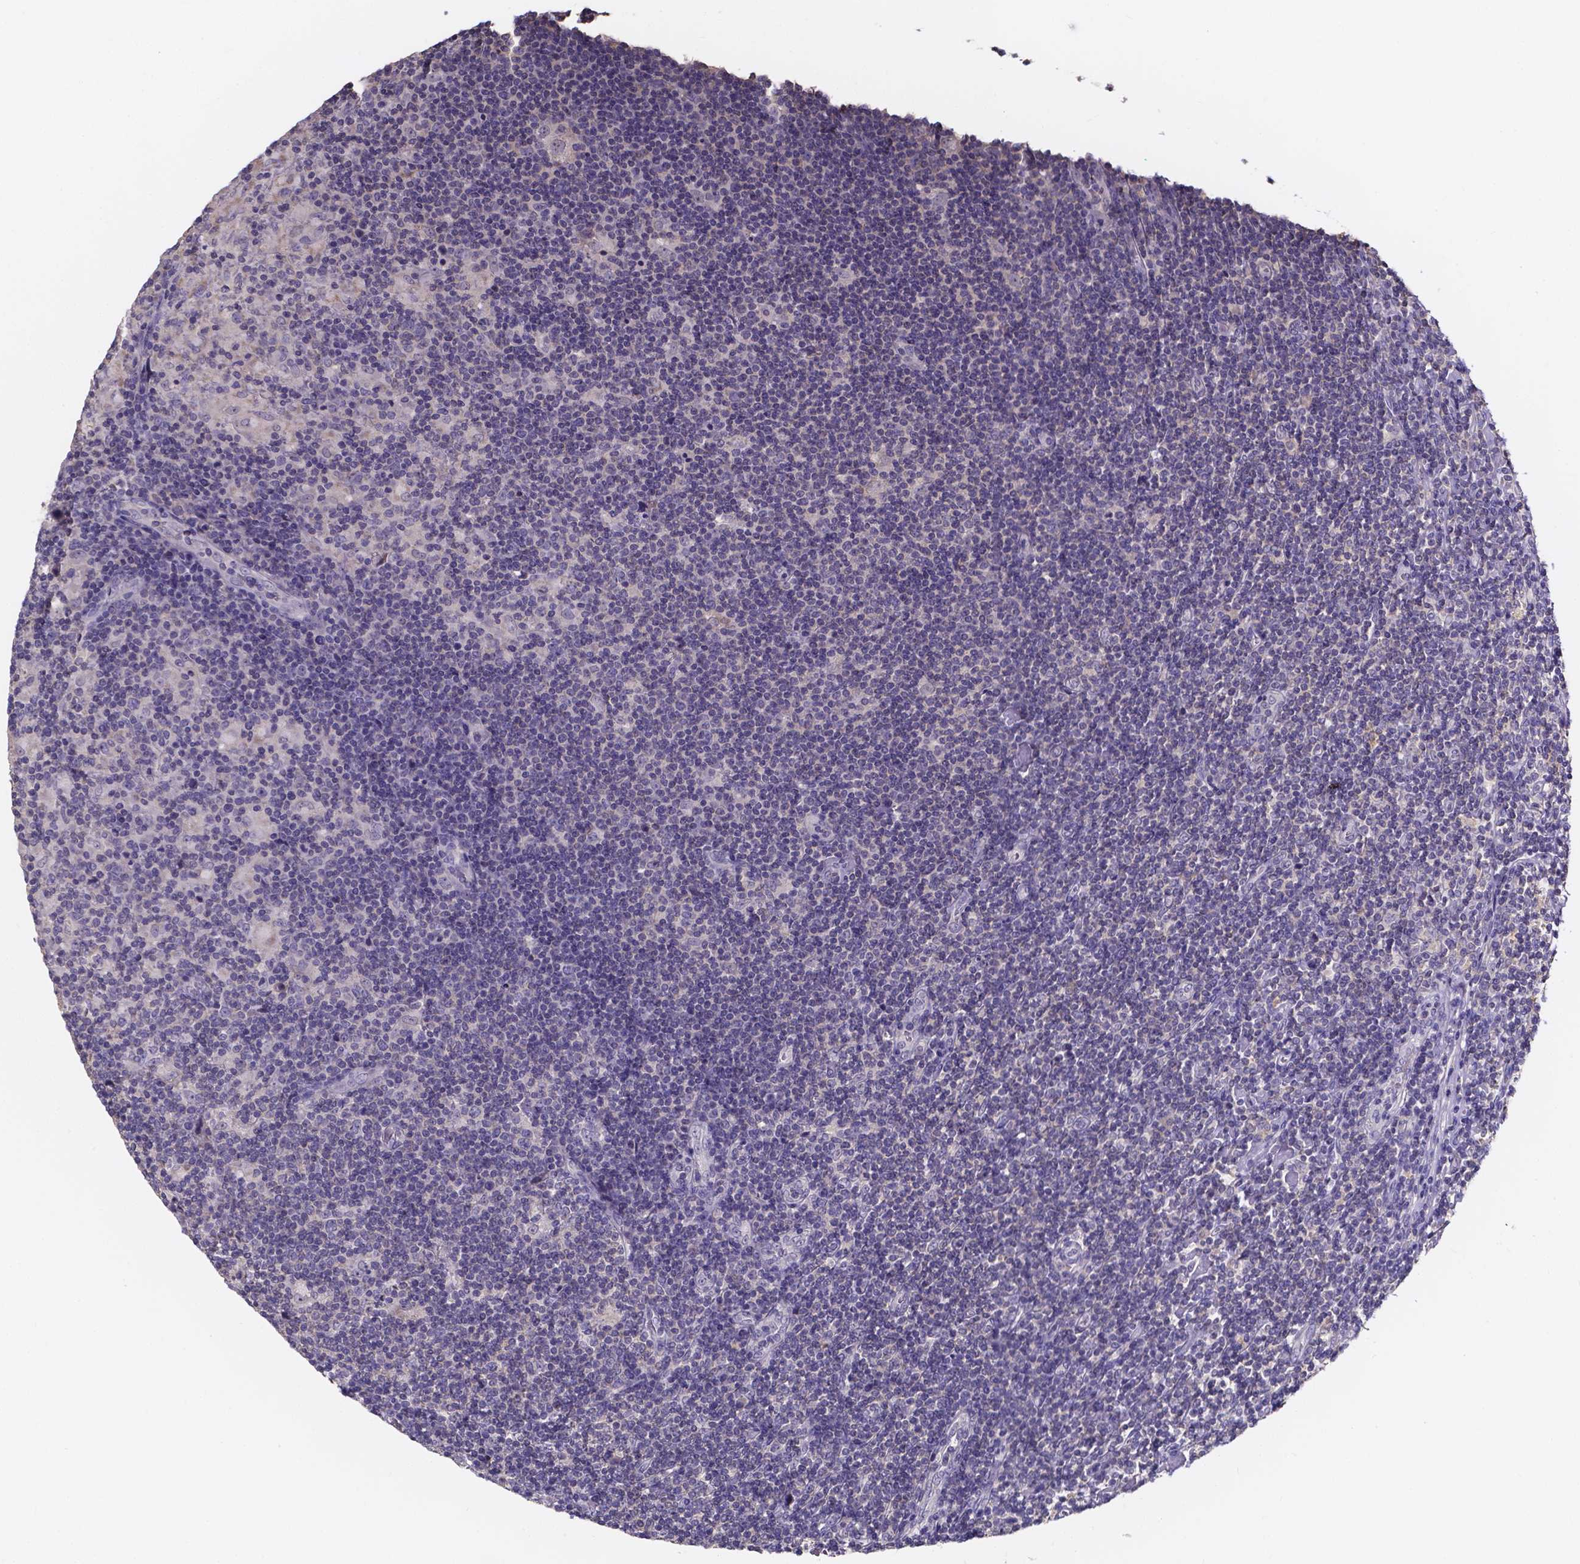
{"staining": {"intensity": "negative", "quantity": "none", "location": "none"}, "tissue": "lymphoma", "cell_type": "Tumor cells", "image_type": "cancer", "snomed": [{"axis": "morphology", "description": "Hodgkin's disease, NOS"}, {"axis": "topography", "description": "Lymph node"}], "caption": "The photomicrograph shows no significant staining in tumor cells of lymphoma.", "gene": "SPOCD1", "patient": {"sex": "male", "age": 40}}